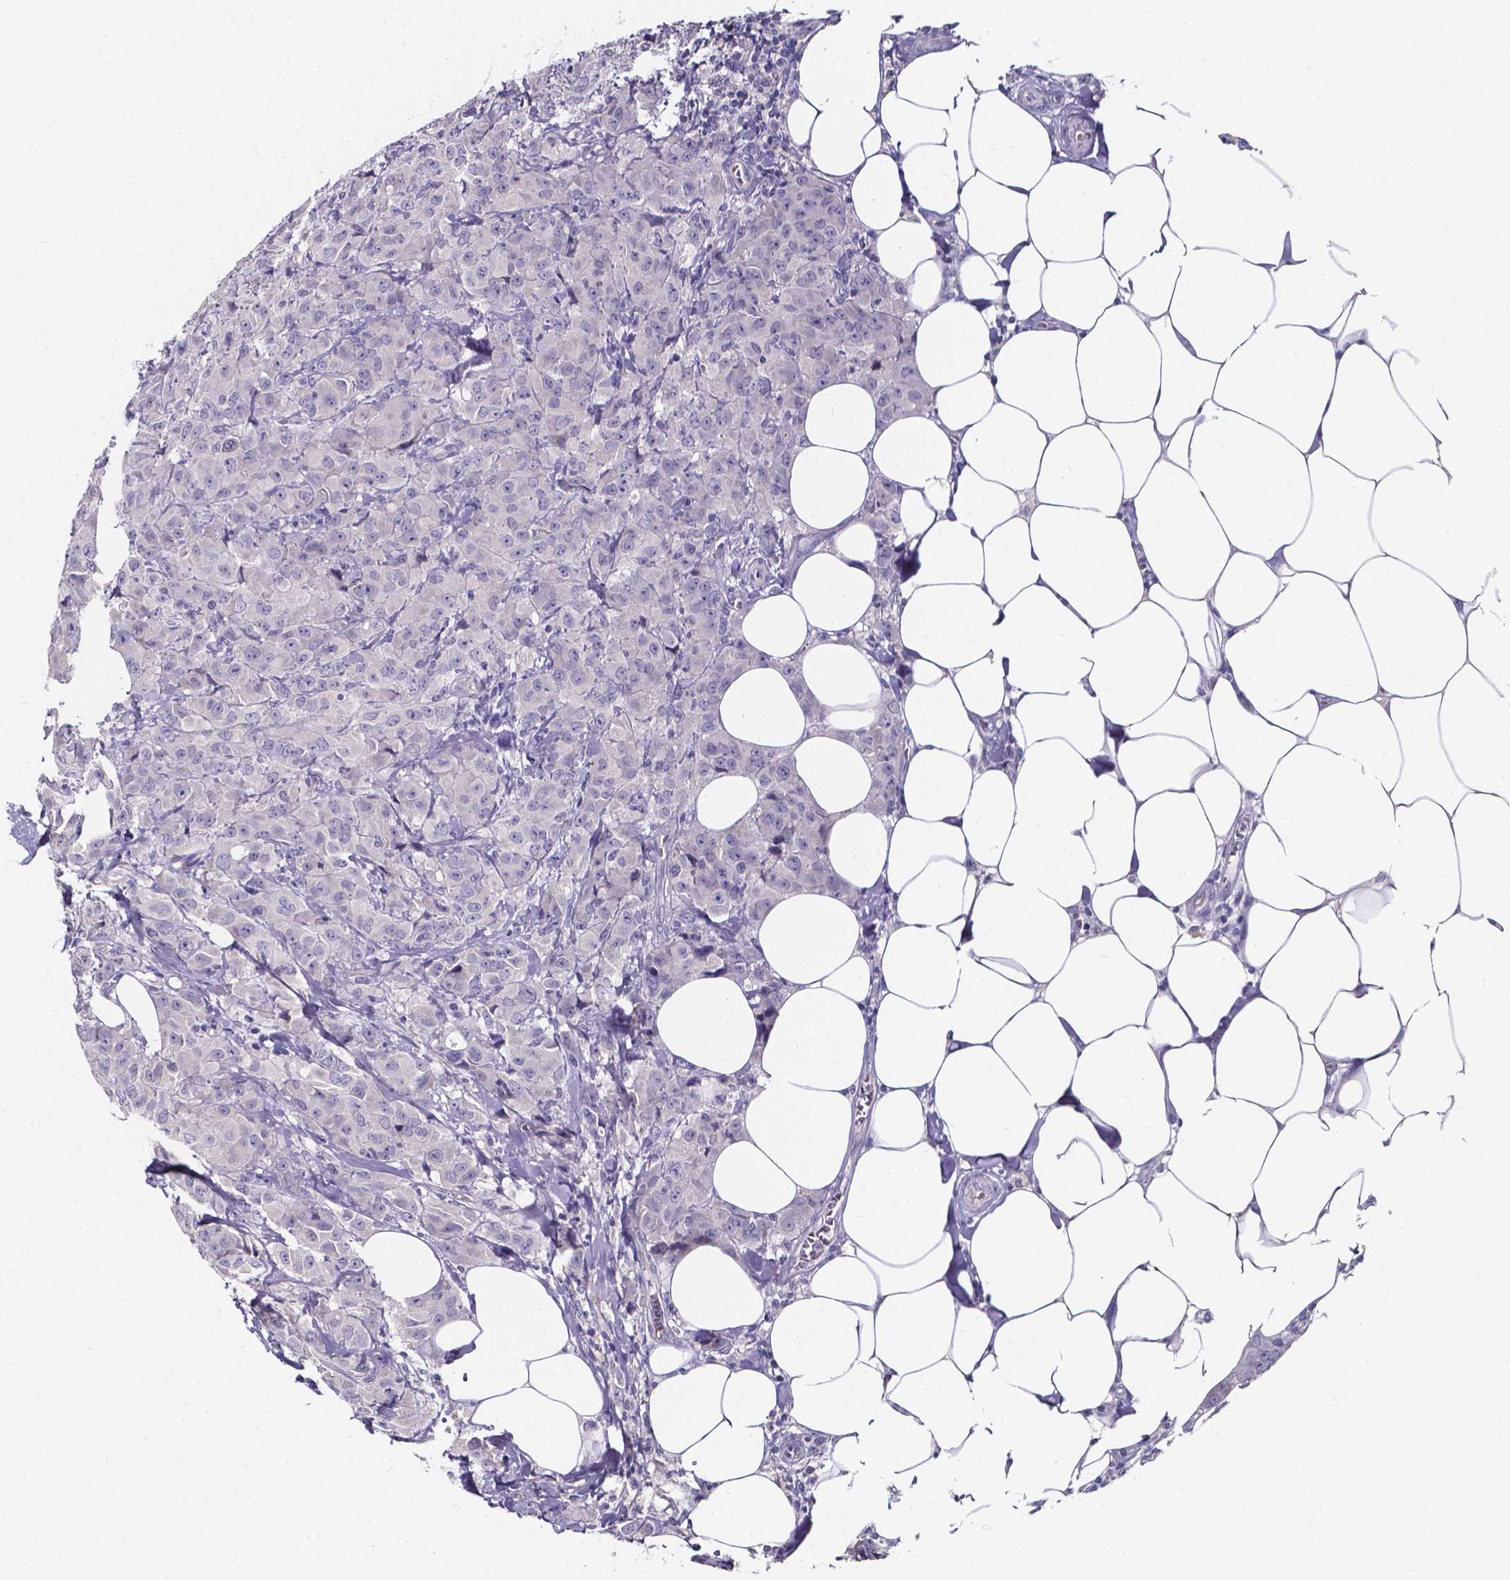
{"staining": {"intensity": "negative", "quantity": "none", "location": "none"}, "tissue": "breast cancer", "cell_type": "Tumor cells", "image_type": "cancer", "snomed": [{"axis": "morphology", "description": "Normal tissue, NOS"}, {"axis": "morphology", "description": "Duct carcinoma"}, {"axis": "topography", "description": "Breast"}], "caption": "Infiltrating ductal carcinoma (breast) was stained to show a protein in brown. There is no significant staining in tumor cells.", "gene": "SPOCD1", "patient": {"sex": "female", "age": 43}}